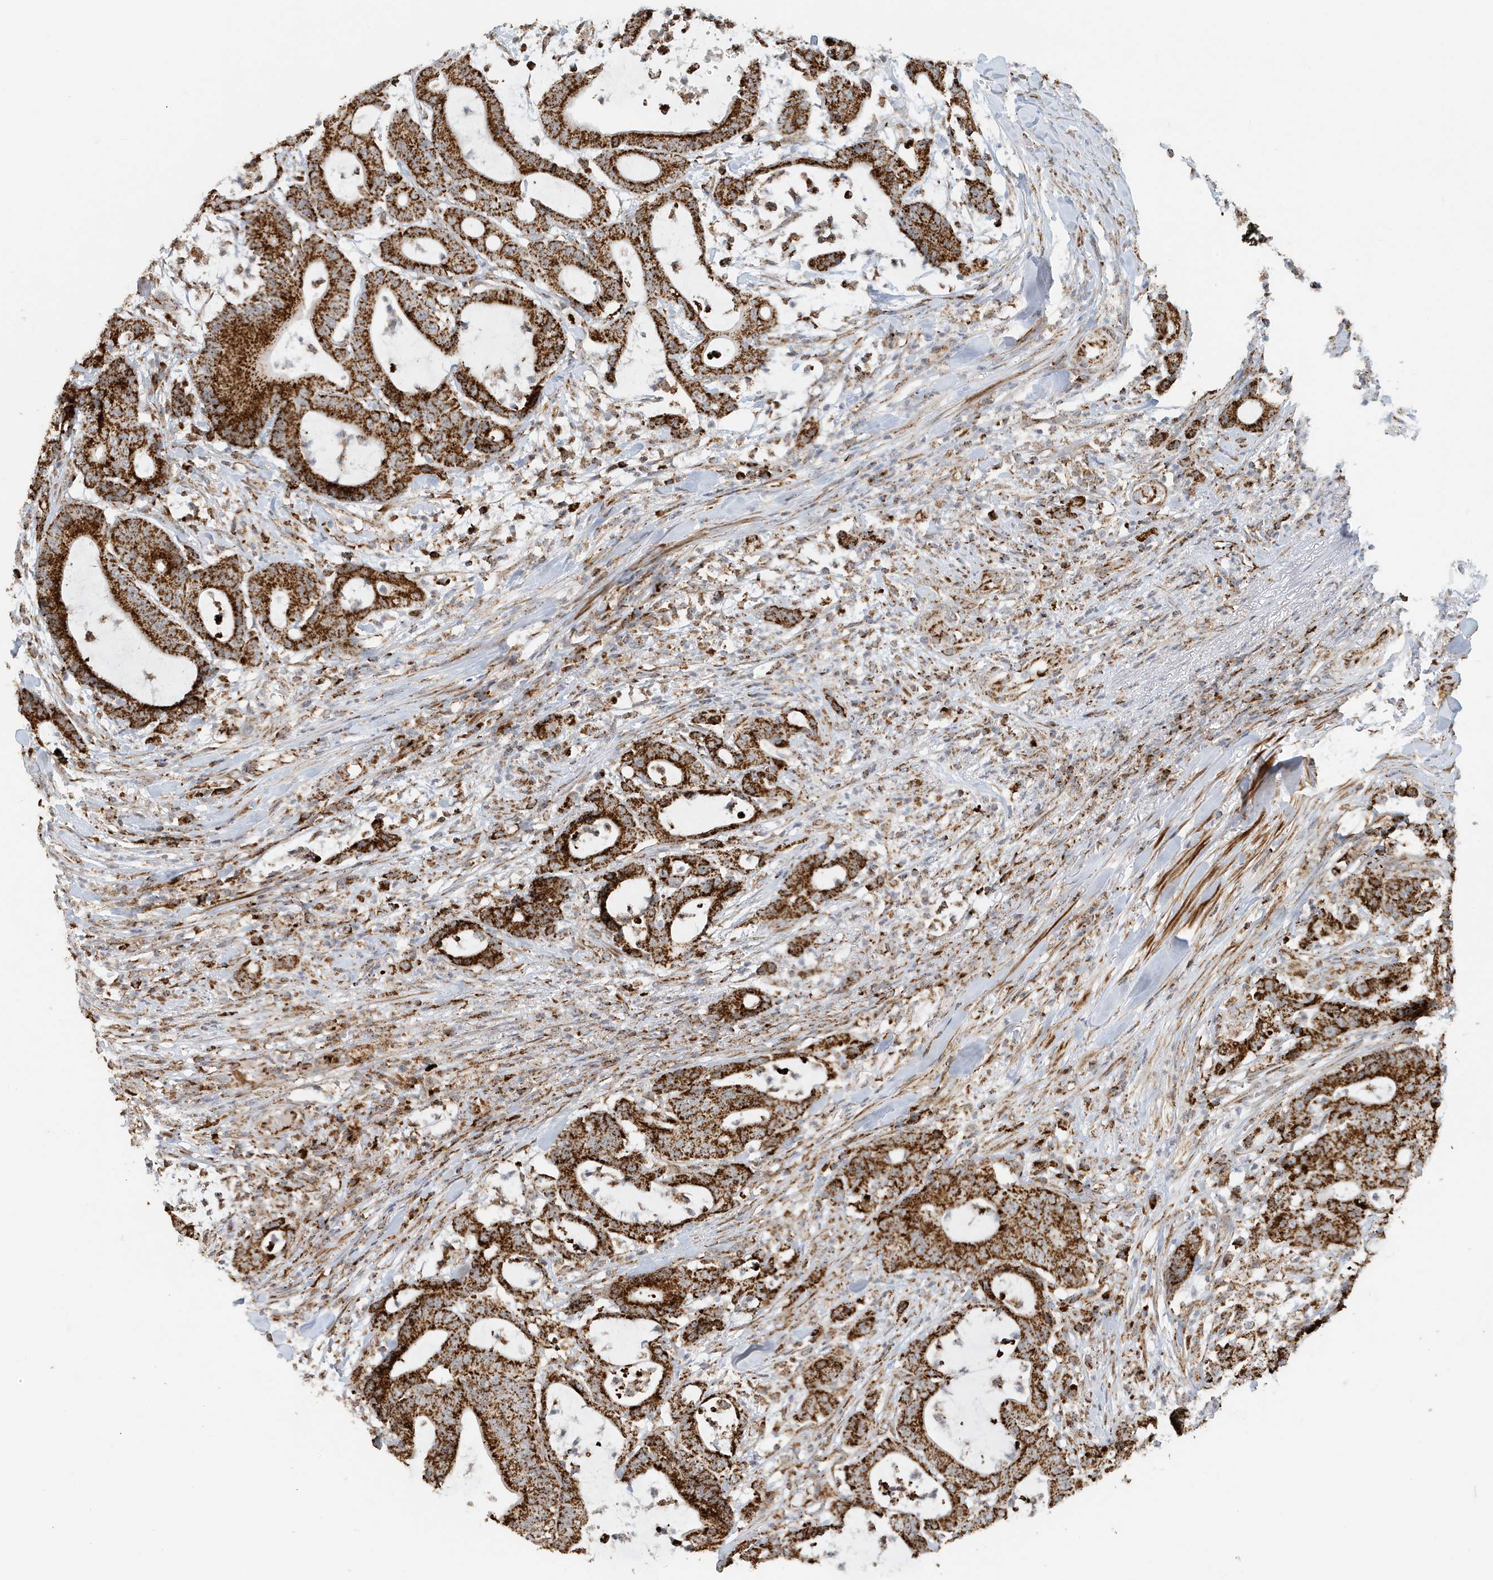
{"staining": {"intensity": "strong", "quantity": ">75%", "location": "cytoplasmic/membranous"}, "tissue": "colorectal cancer", "cell_type": "Tumor cells", "image_type": "cancer", "snomed": [{"axis": "morphology", "description": "Adenocarcinoma, NOS"}, {"axis": "topography", "description": "Colon"}], "caption": "Adenocarcinoma (colorectal) stained for a protein (brown) demonstrates strong cytoplasmic/membranous positive positivity in approximately >75% of tumor cells.", "gene": "MAN1A1", "patient": {"sex": "female", "age": 84}}